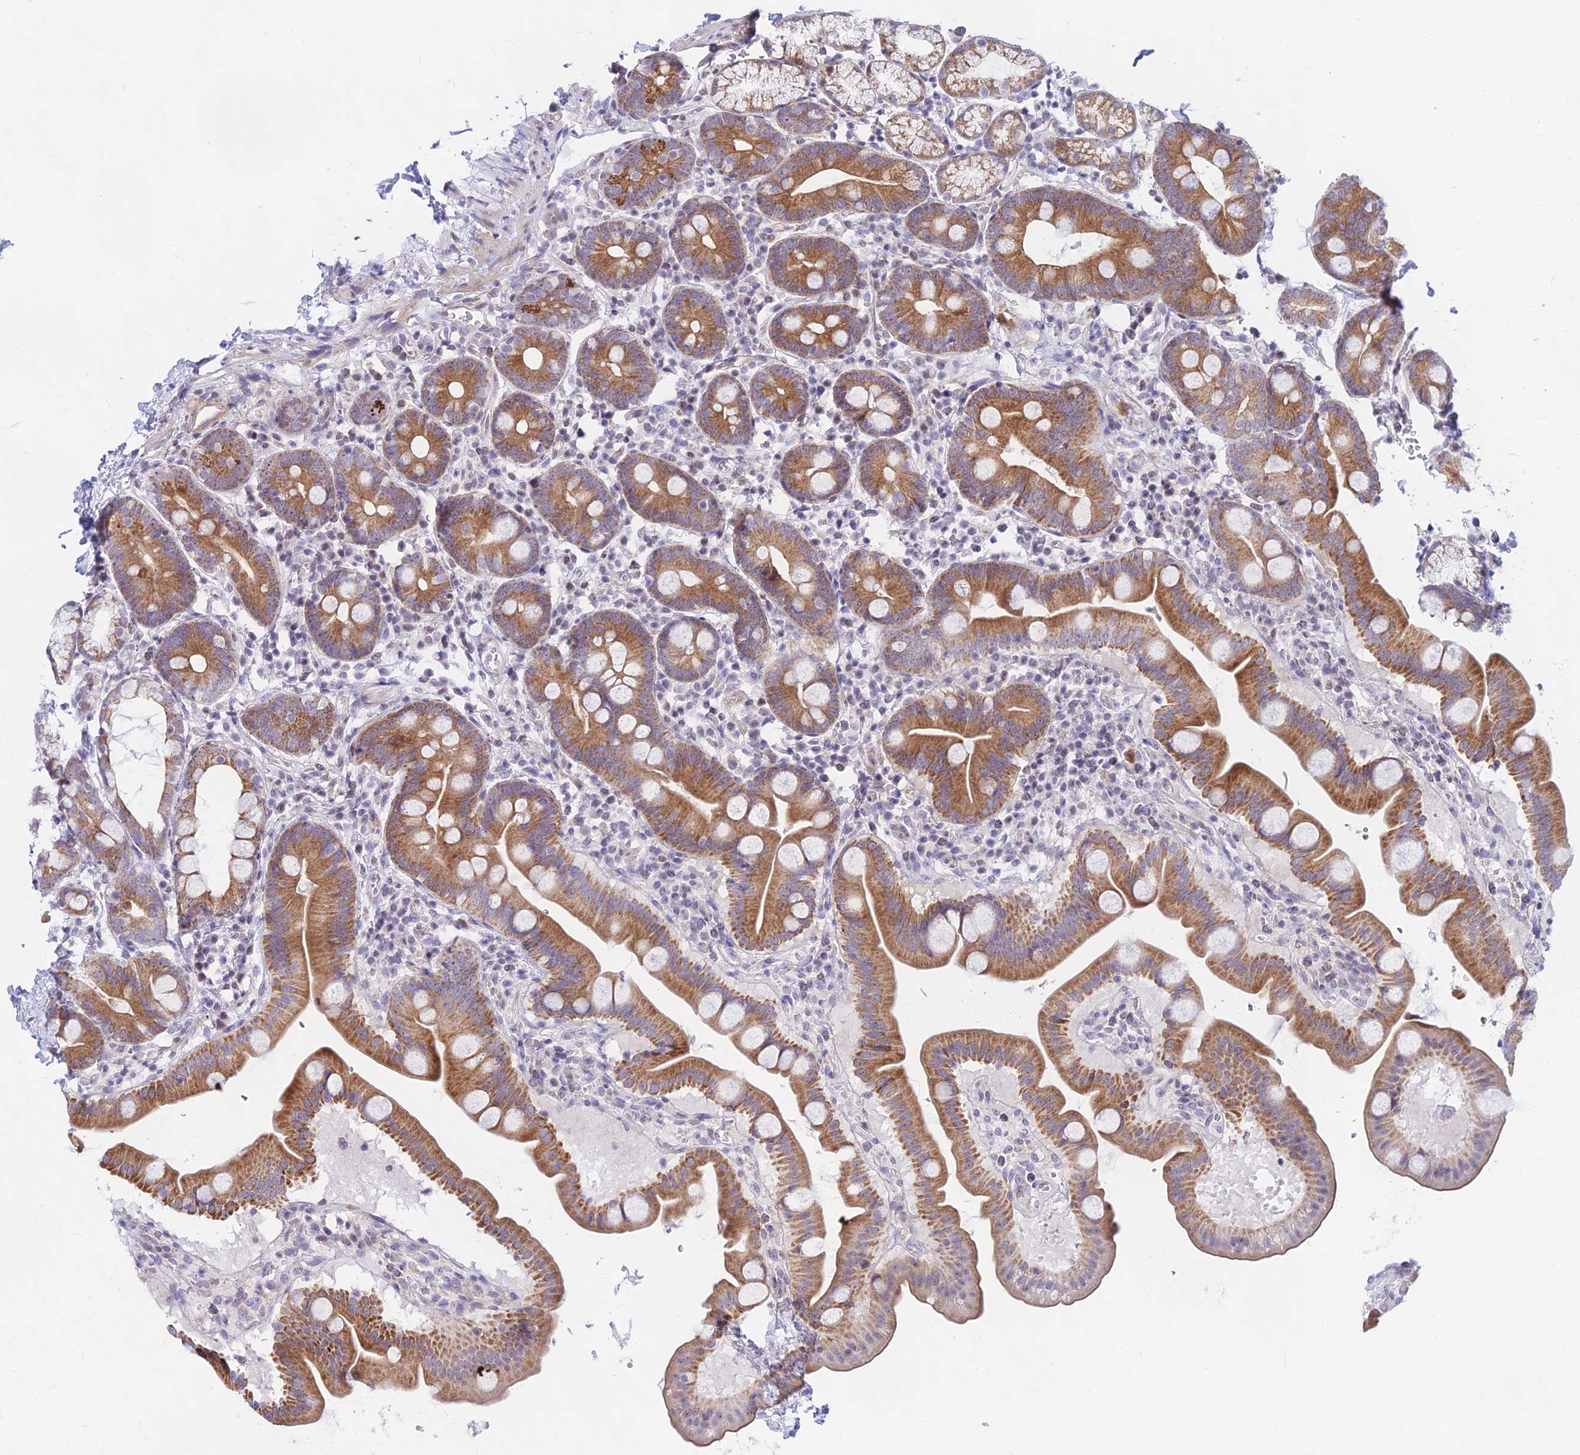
{"staining": {"intensity": "moderate", "quantity": ">75%", "location": "cytoplasmic/membranous"}, "tissue": "duodenum", "cell_type": "Glandular cells", "image_type": "normal", "snomed": [{"axis": "morphology", "description": "Normal tissue, NOS"}, {"axis": "topography", "description": "Duodenum"}], "caption": "Brown immunohistochemical staining in normal duodenum displays moderate cytoplasmic/membranous staining in approximately >75% of glandular cells.", "gene": "KRR1", "patient": {"sex": "male", "age": 54}}